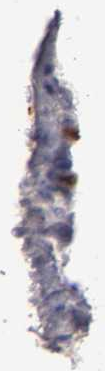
{"staining": {"intensity": "negative", "quantity": "none", "location": "none"}, "tissue": "renal cancer", "cell_type": "Tumor cells", "image_type": "cancer", "snomed": [{"axis": "morphology", "description": "Normal tissue, NOS"}, {"axis": "morphology", "description": "Adenocarcinoma, NOS"}, {"axis": "topography", "description": "Kidney"}], "caption": "Immunohistochemical staining of human renal adenocarcinoma exhibits no significant positivity in tumor cells.", "gene": "FBLN1", "patient": {"sex": "female", "age": 72}}